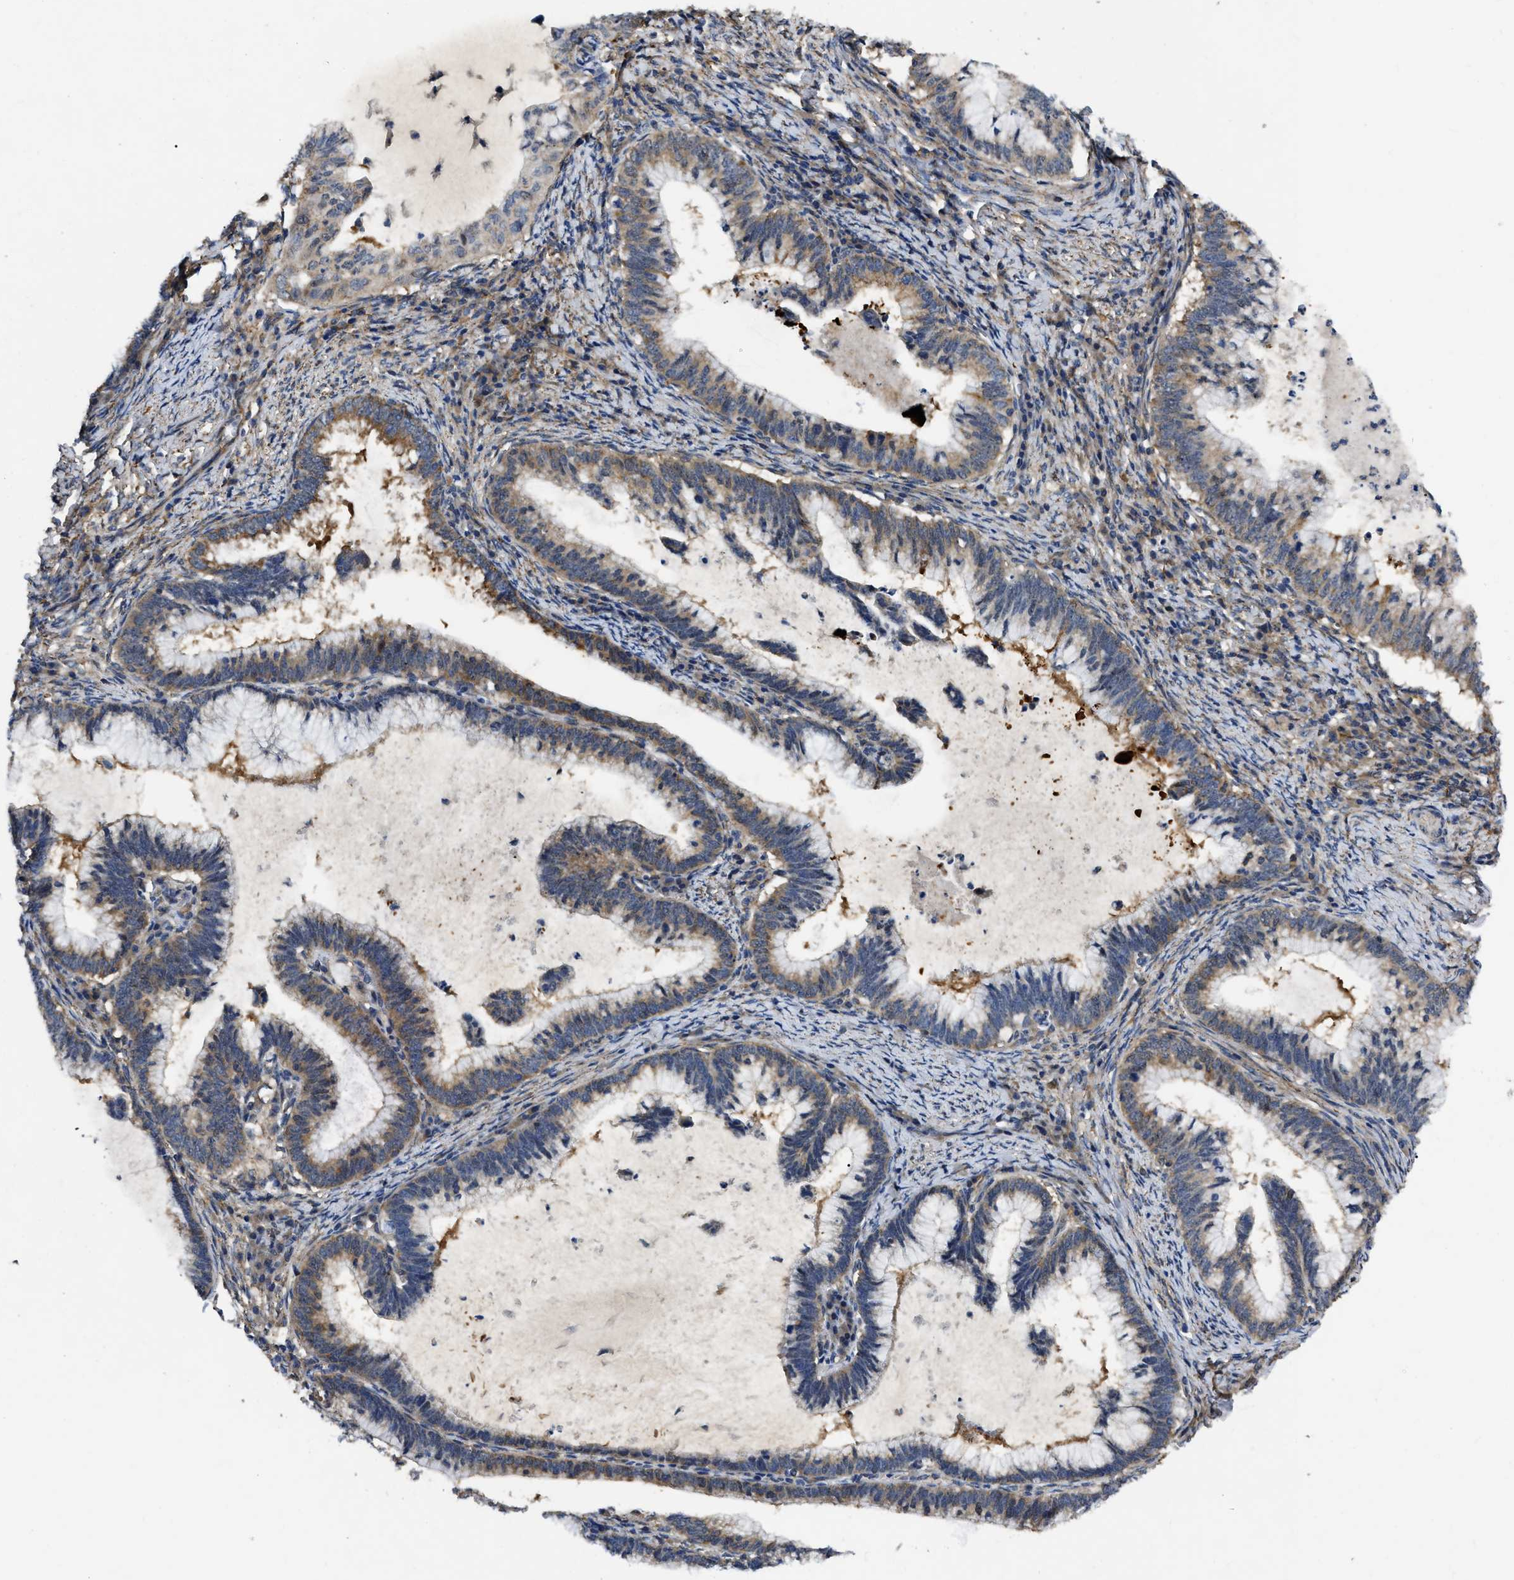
{"staining": {"intensity": "weak", "quantity": ">75%", "location": "cytoplasmic/membranous"}, "tissue": "cervical cancer", "cell_type": "Tumor cells", "image_type": "cancer", "snomed": [{"axis": "morphology", "description": "Adenocarcinoma, NOS"}, {"axis": "topography", "description": "Cervix"}], "caption": "Cervical cancer stained for a protein (brown) displays weak cytoplasmic/membranous positive staining in approximately >75% of tumor cells.", "gene": "GET4", "patient": {"sex": "female", "age": 36}}